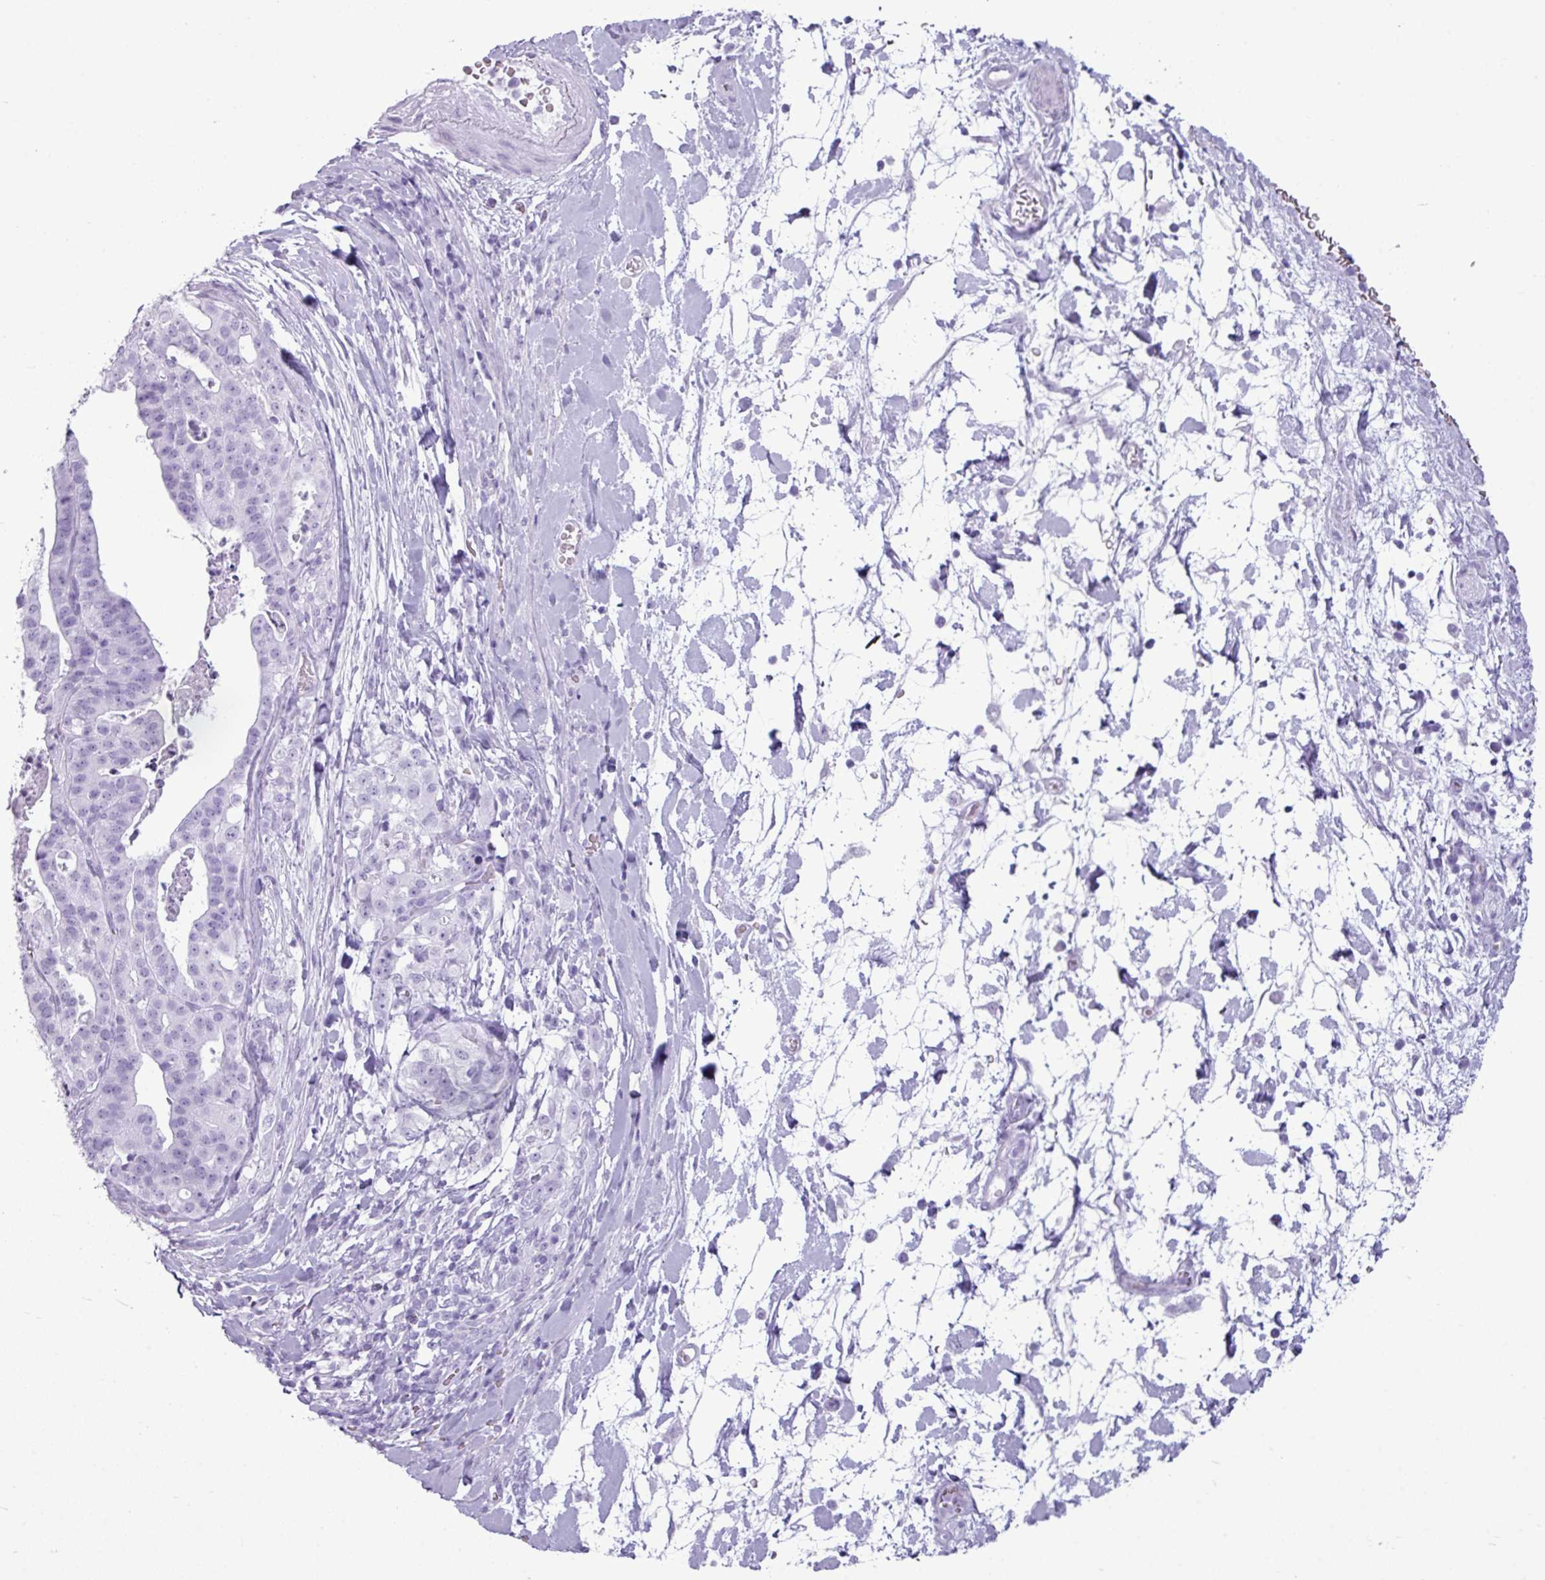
{"staining": {"intensity": "negative", "quantity": "none", "location": "none"}, "tissue": "stomach cancer", "cell_type": "Tumor cells", "image_type": "cancer", "snomed": [{"axis": "morphology", "description": "Adenocarcinoma, NOS"}, {"axis": "topography", "description": "Stomach"}], "caption": "IHC photomicrograph of neoplastic tissue: stomach adenocarcinoma stained with DAB (3,3'-diaminobenzidine) demonstrates no significant protein positivity in tumor cells.", "gene": "AMY1B", "patient": {"sex": "male", "age": 48}}